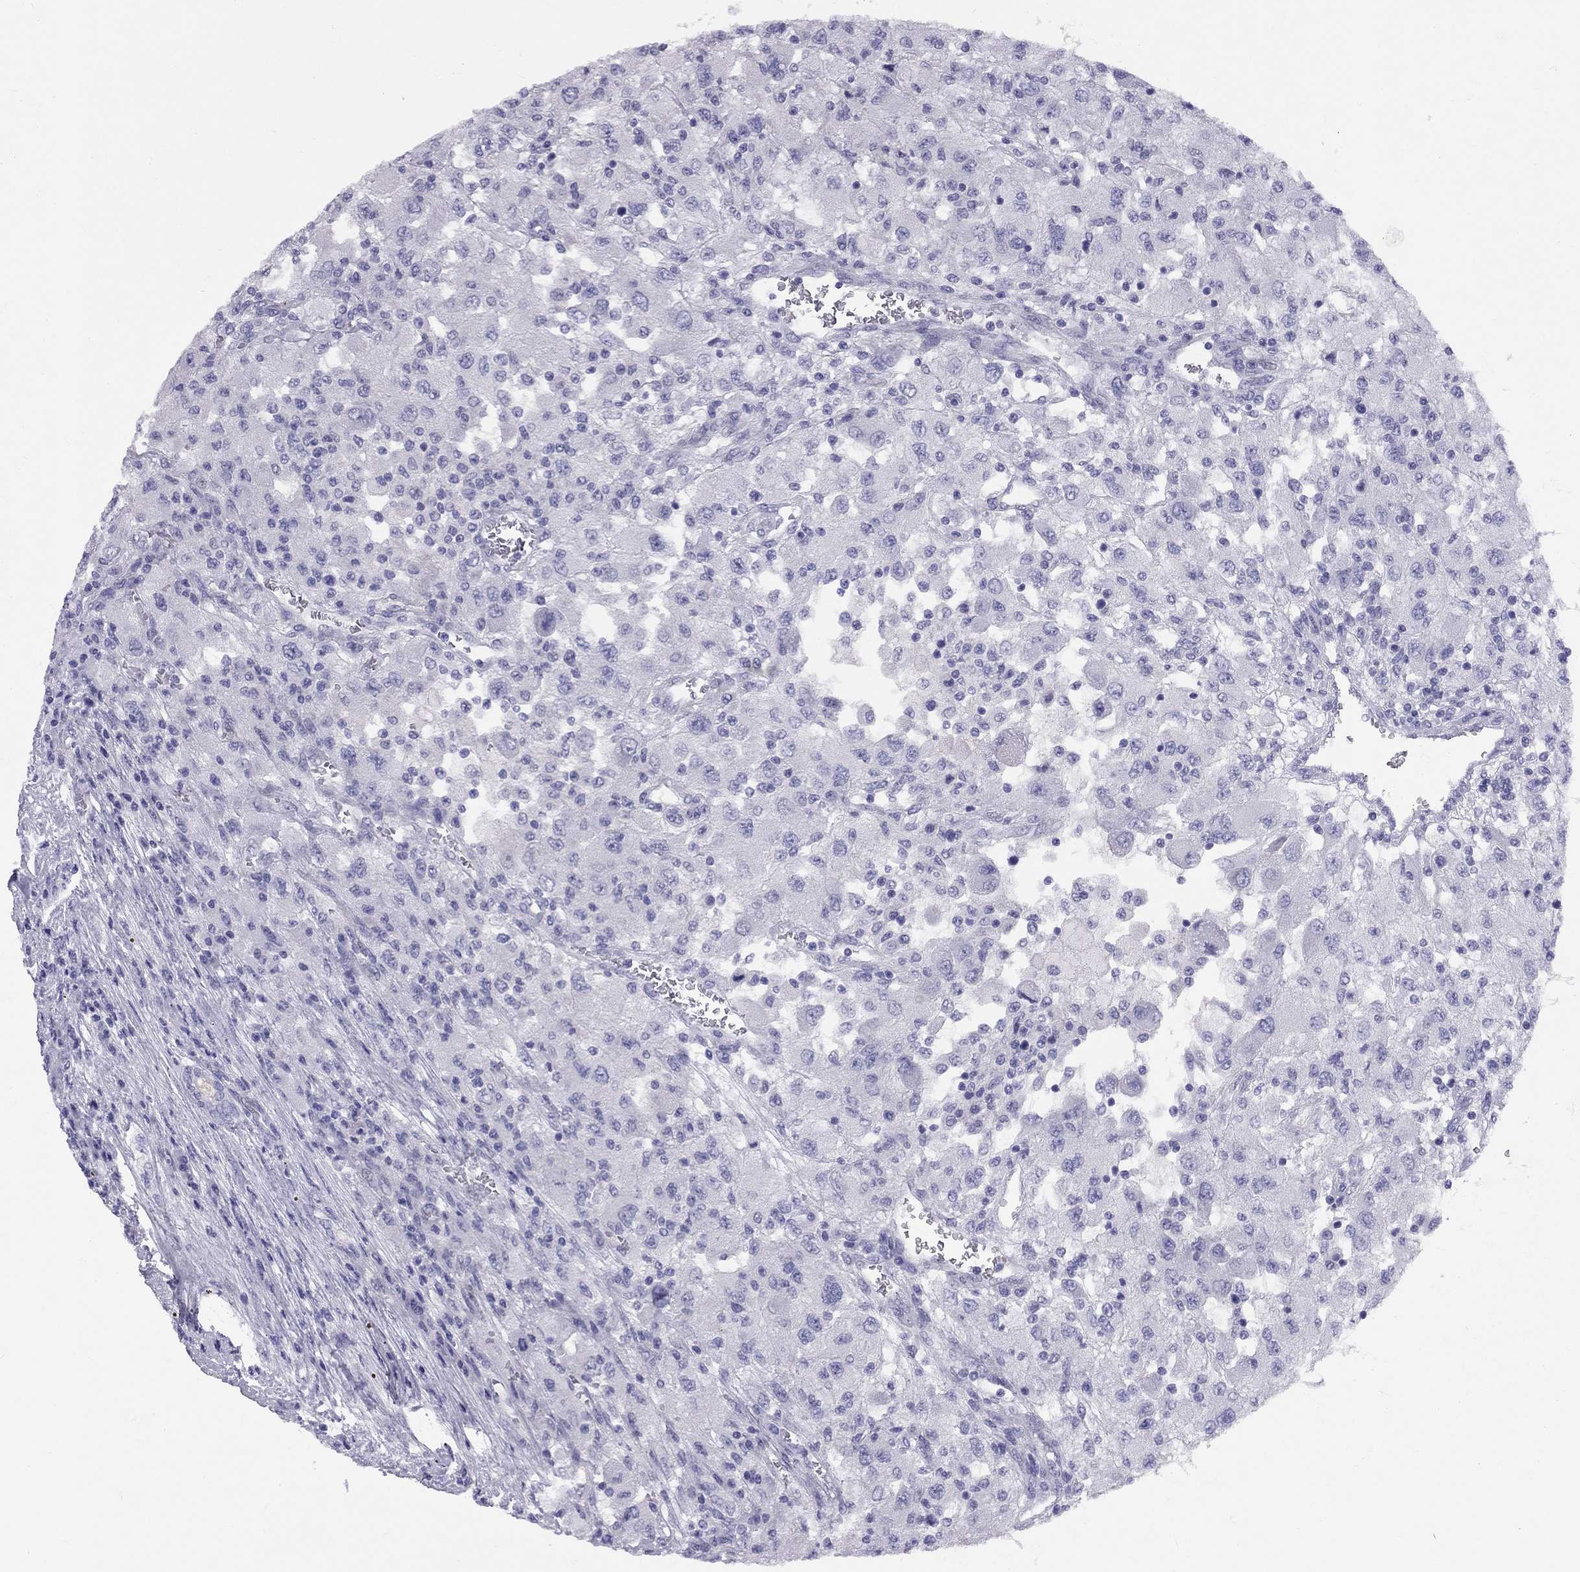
{"staining": {"intensity": "negative", "quantity": "none", "location": "none"}, "tissue": "renal cancer", "cell_type": "Tumor cells", "image_type": "cancer", "snomed": [{"axis": "morphology", "description": "Adenocarcinoma, NOS"}, {"axis": "topography", "description": "Kidney"}], "caption": "Tumor cells are negative for brown protein staining in renal cancer (adenocarcinoma).", "gene": "FSCN3", "patient": {"sex": "female", "age": 67}}